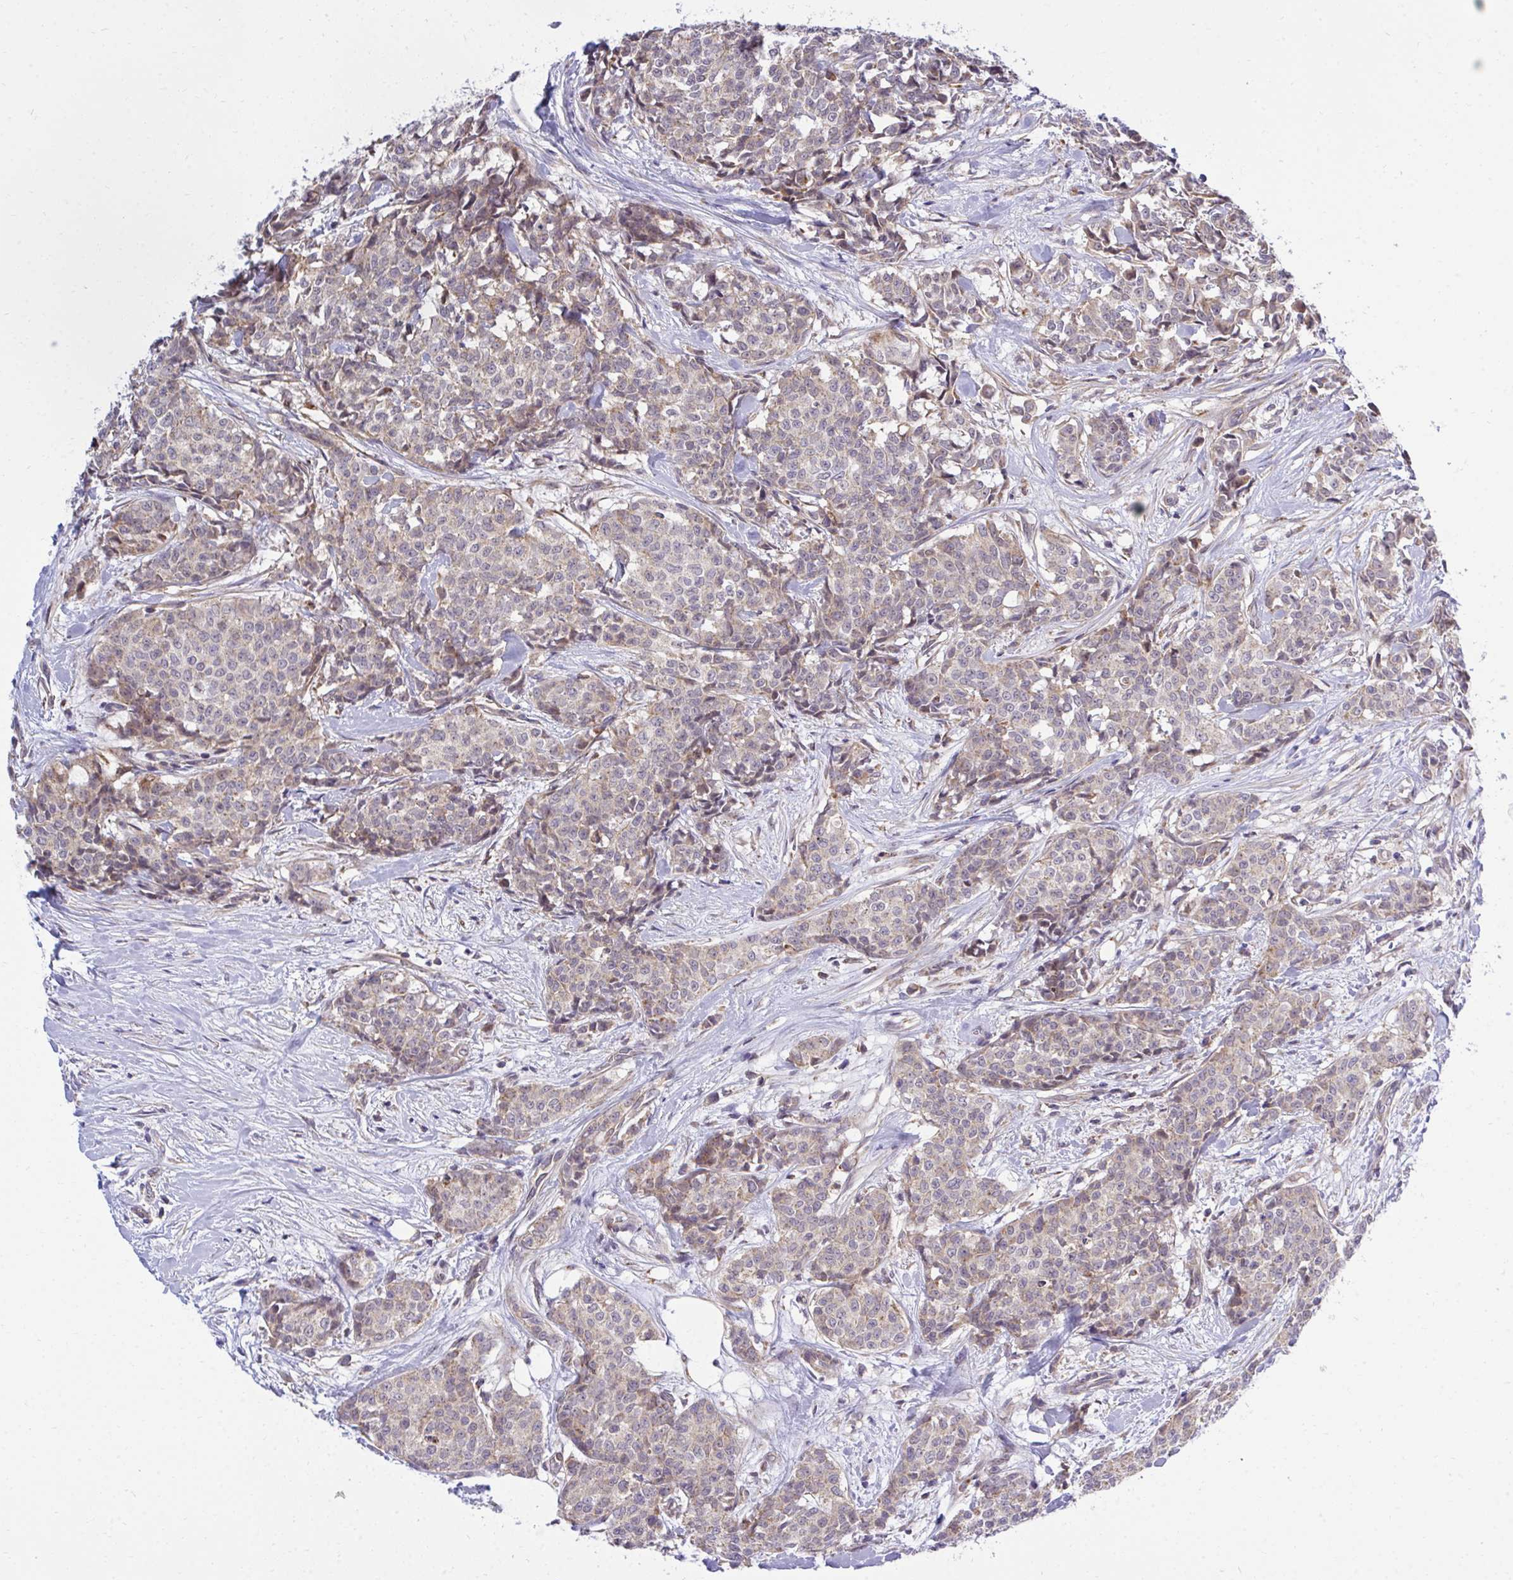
{"staining": {"intensity": "weak", "quantity": "25%-75%", "location": "cytoplasmic/membranous"}, "tissue": "breast cancer", "cell_type": "Tumor cells", "image_type": "cancer", "snomed": [{"axis": "morphology", "description": "Duct carcinoma"}, {"axis": "topography", "description": "Breast"}], "caption": "Weak cytoplasmic/membranous expression is seen in approximately 25%-75% of tumor cells in intraductal carcinoma (breast). Using DAB (brown) and hematoxylin (blue) stains, captured at high magnification using brightfield microscopy.", "gene": "XAF1", "patient": {"sex": "female", "age": 91}}